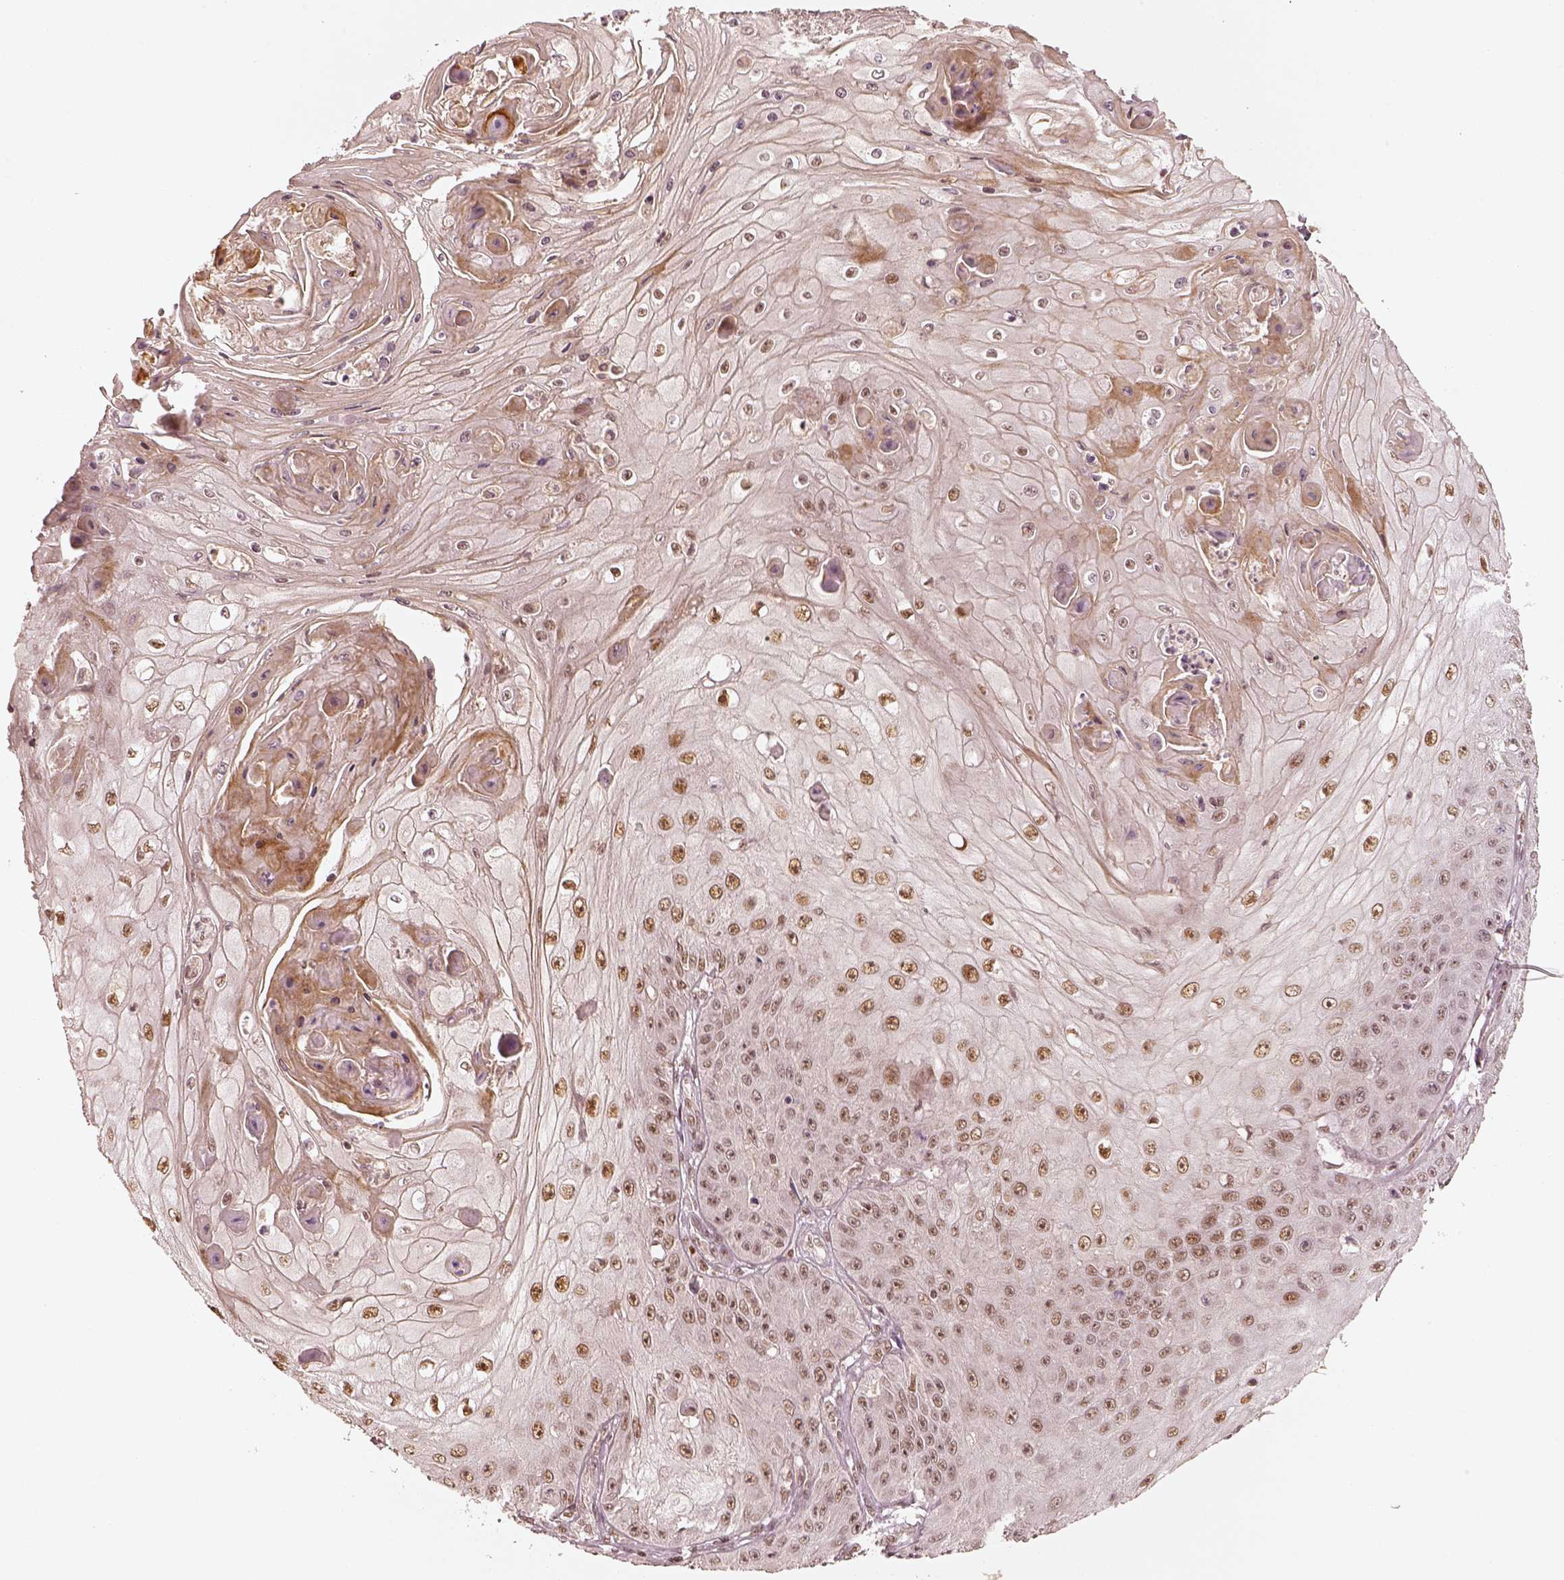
{"staining": {"intensity": "moderate", "quantity": "<25%", "location": "nuclear"}, "tissue": "skin cancer", "cell_type": "Tumor cells", "image_type": "cancer", "snomed": [{"axis": "morphology", "description": "Squamous cell carcinoma, NOS"}, {"axis": "topography", "description": "Skin"}], "caption": "Tumor cells display low levels of moderate nuclear staining in approximately <25% of cells in skin cancer (squamous cell carcinoma). (DAB (3,3'-diaminobenzidine) IHC with brightfield microscopy, high magnification).", "gene": "GMEB2", "patient": {"sex": "male", "age": 70}}